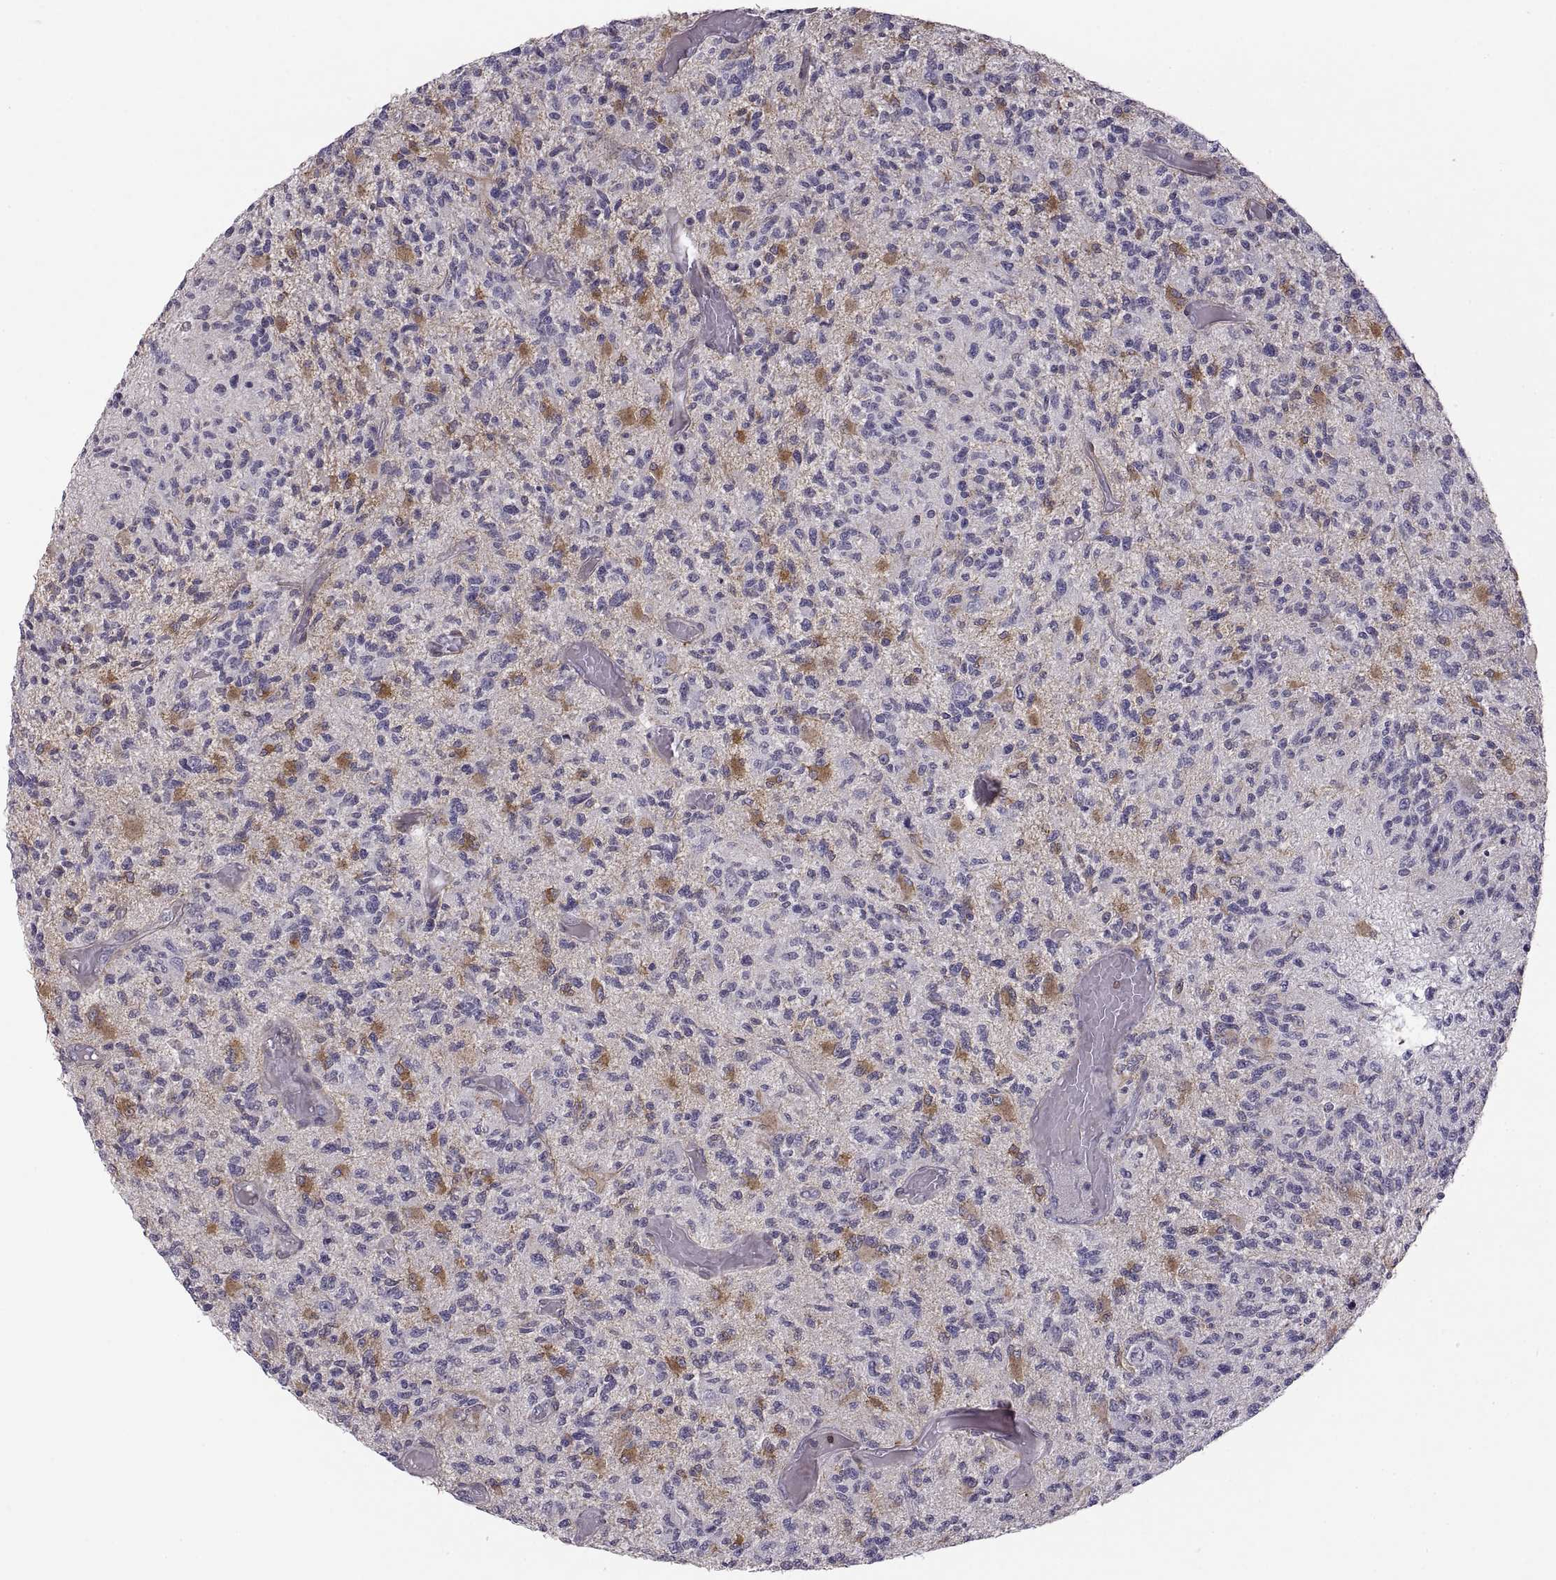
{"staining": {"intensity": "negative", "quantity": "none", "location": "none"}, "tissue": "glioma", "cell_type": "Tumor cells", "image_type": "cancer", "snomed": [{"axis": "morphology", "description": "Glioma, malignant, High grade"}, {"axis": "topography", "description": "Brain"}], "caption": "A photomicrograph of human malignant high-grade glioma is negative for staining in tumor cells.", "gene": "EZR", "patient": {"sex": "female", "age": 63}}